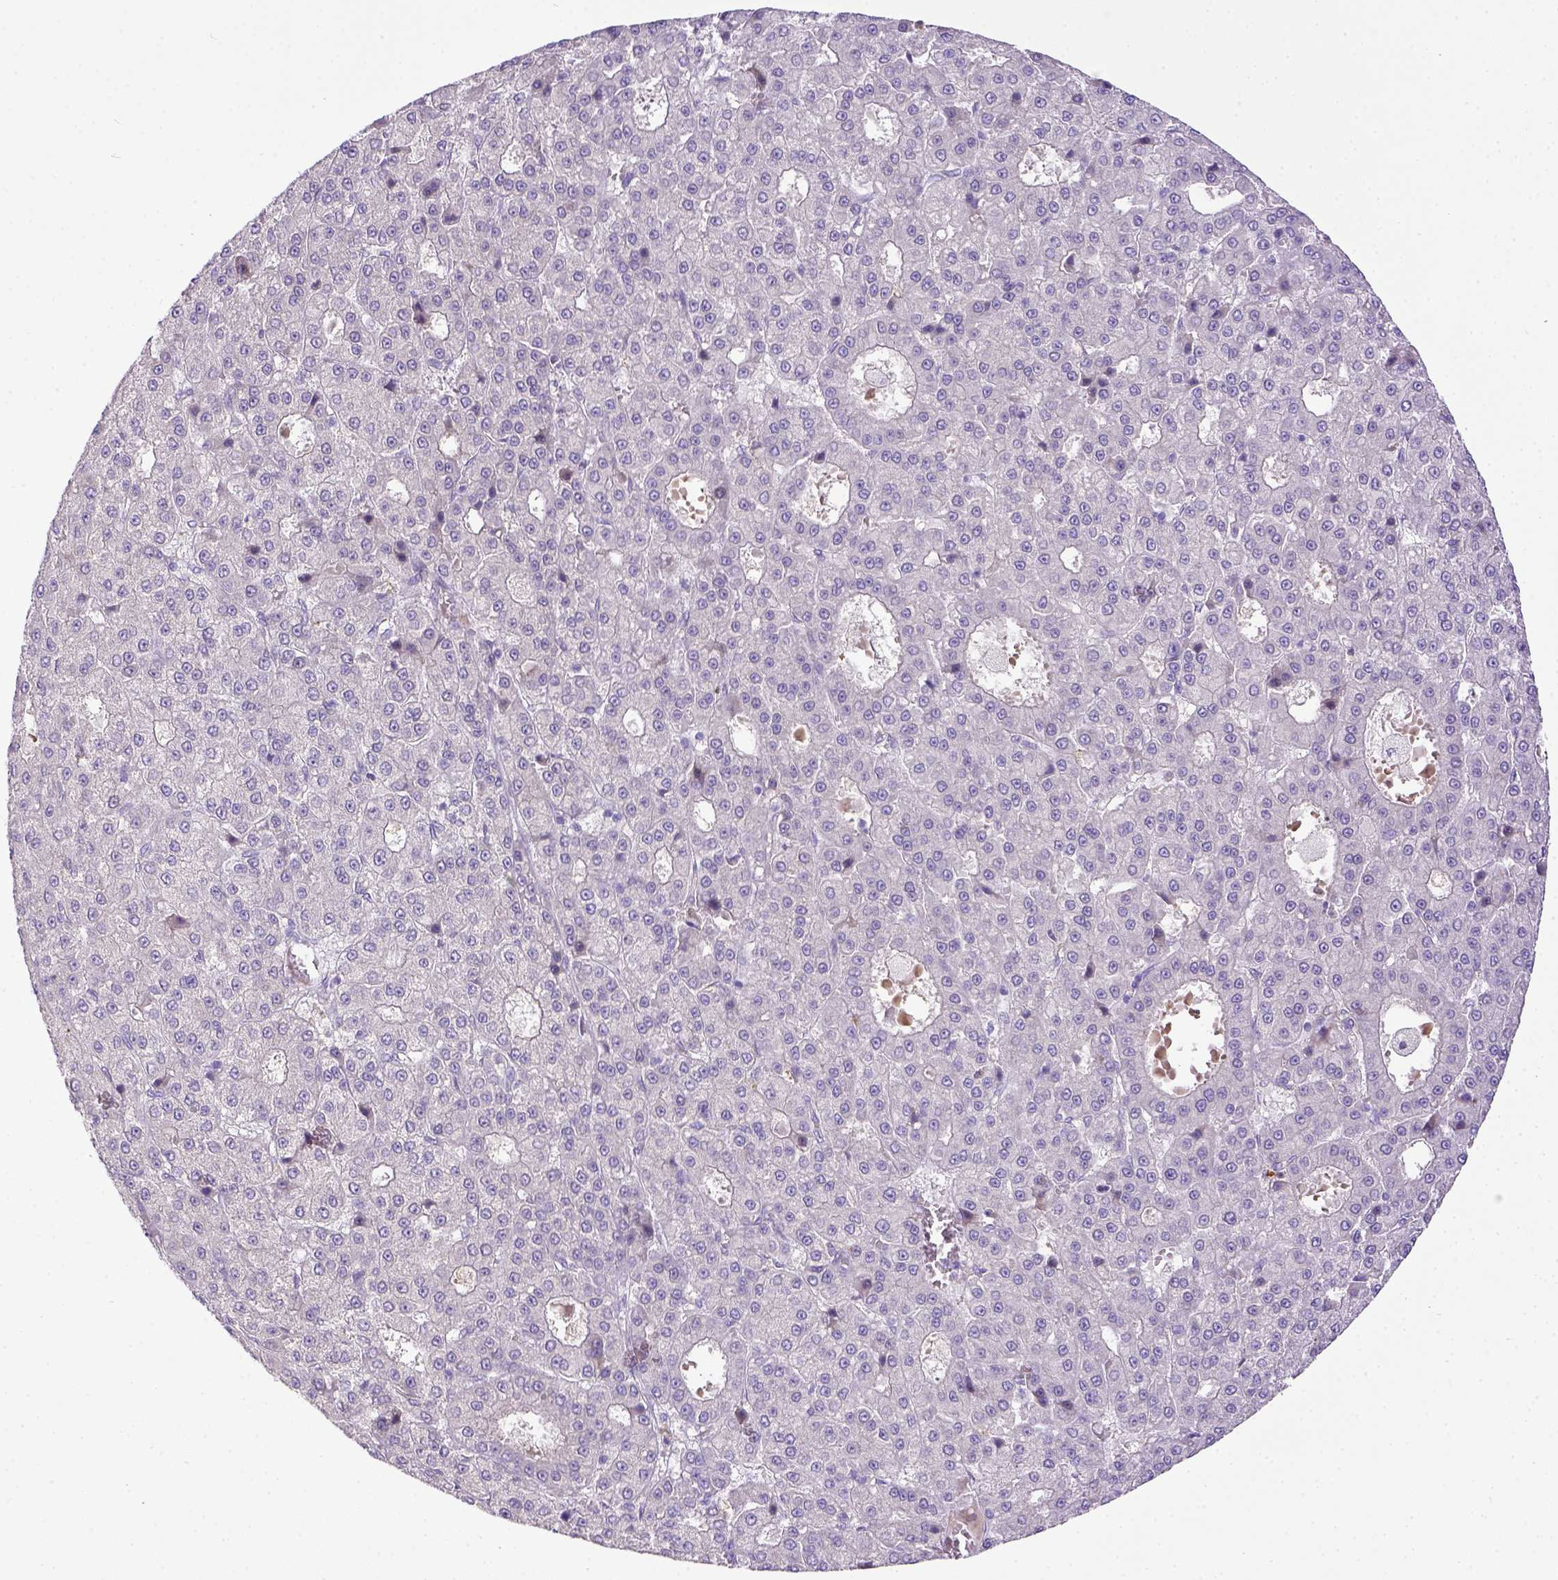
{"staining": {"intensity": "negative", "quantity": "none", "location": "none"}, "tissue": "liver cancer", "cell_type": "Tumor cells", "image_type": "cancer", "snomed": [{"axis": "morphology", "description": "Carcinoma, Hepatocellular, NOS"}, {"axis": "topography", "description": "Liver"}], "caption": "A high-resolution micrograph shows IHC staining of liver cancer (hepatocellular carcinoma), which reveals no significant staining in tumor cells.", "gene": "CD40", "patient": {"sex": "male", "age": 70}}